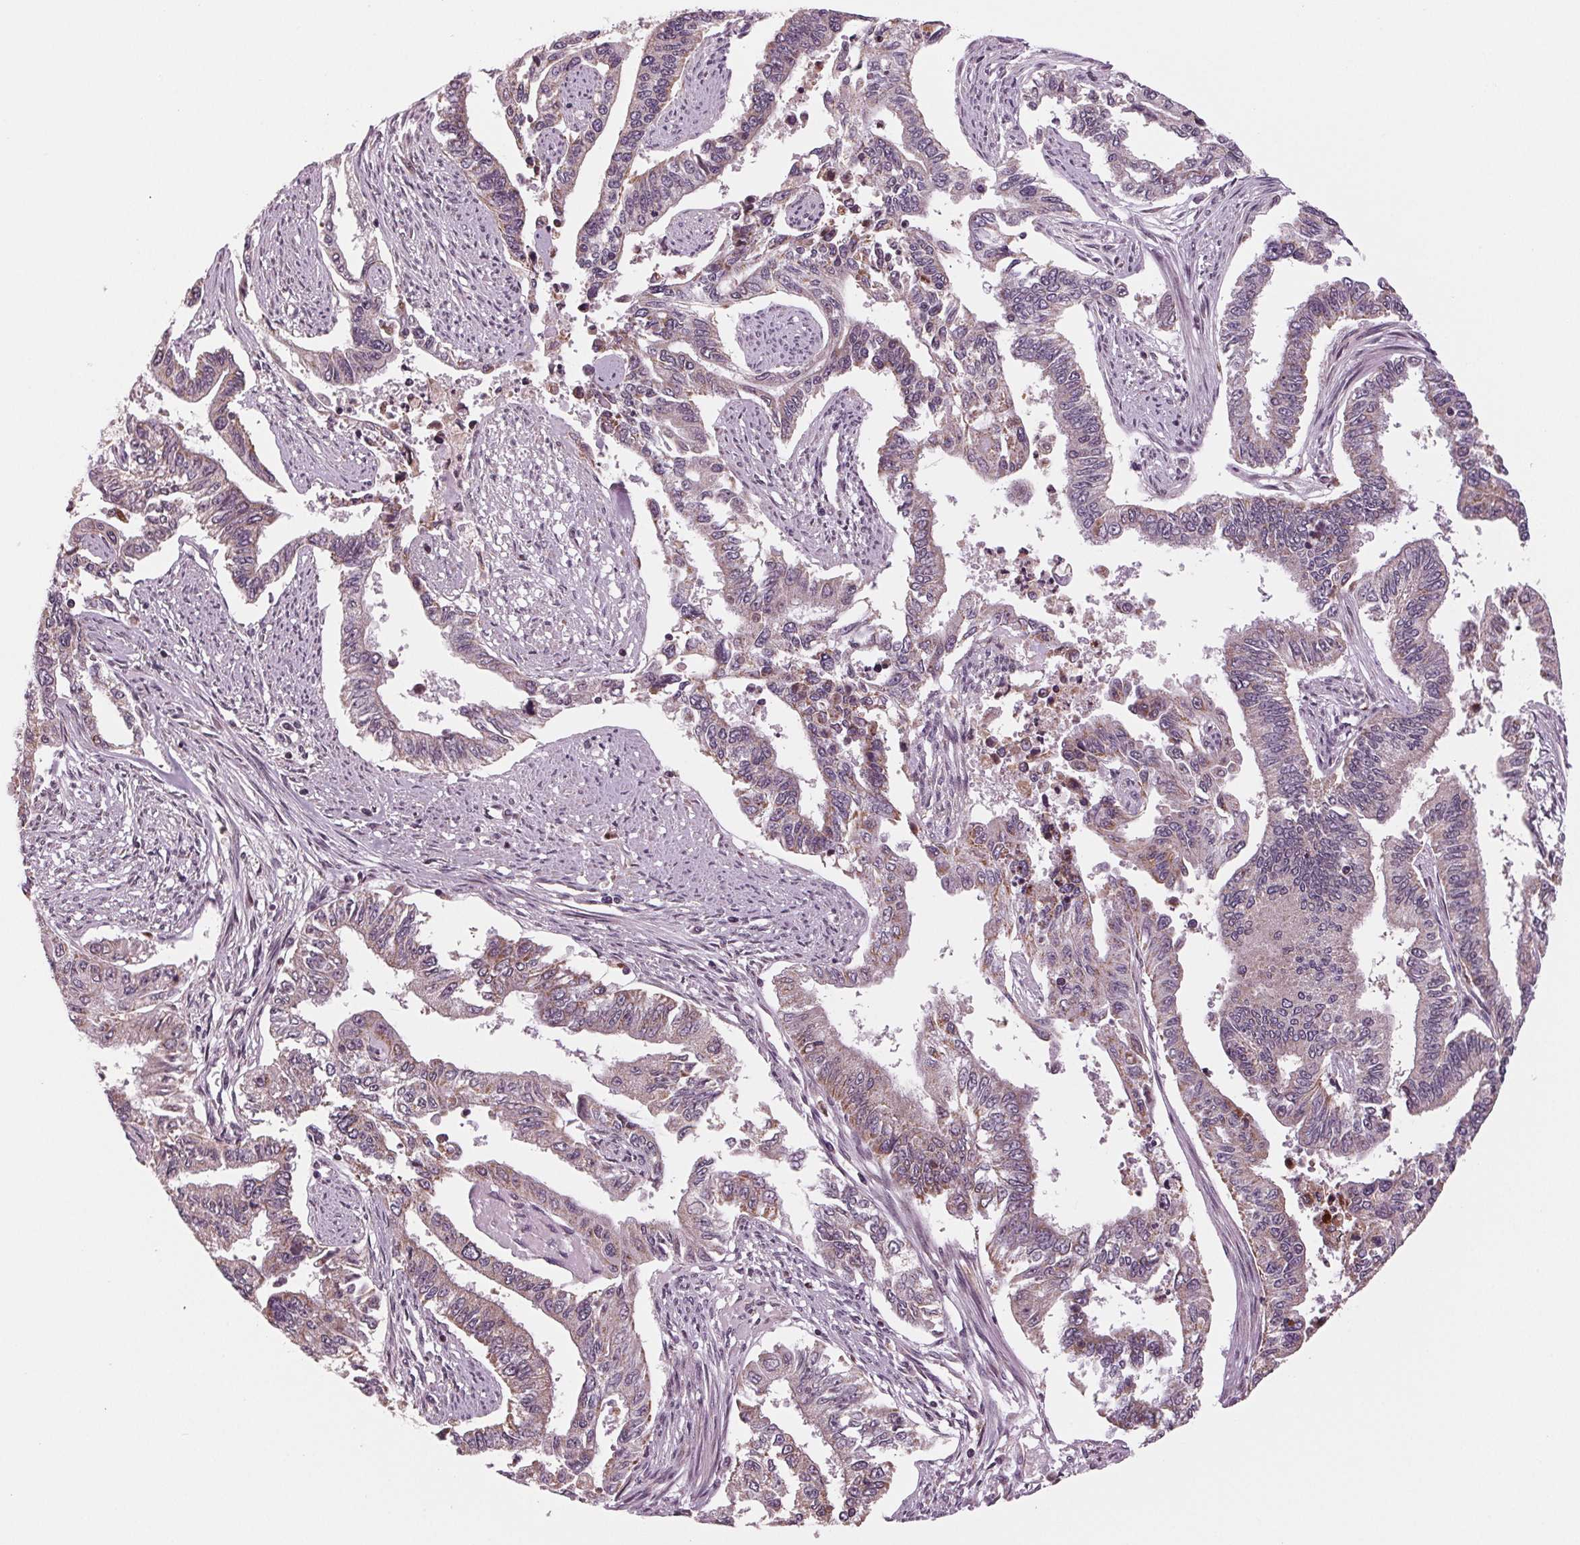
{"staining": {"intensity": "weak", "quantity": "25%-75%", "location": "cytoplasmic/membranous"}, "tissue": "endometrial cancer", "cell_type": "Tumor cells", "image_type": "cancer", "snomed": [{"axis": "morphology", "description": "Adenocarcinoma, NOS"}, {"axis": "topography", "description": "Uterus"}], "caption": "Endometrial cancer (adenocarcinoma) stained for a protein displays weak cytoplasmic/membranous positivity in tumor cells.", "gene": "STAT3", "patient": {"sex": "female", "age": 59}}